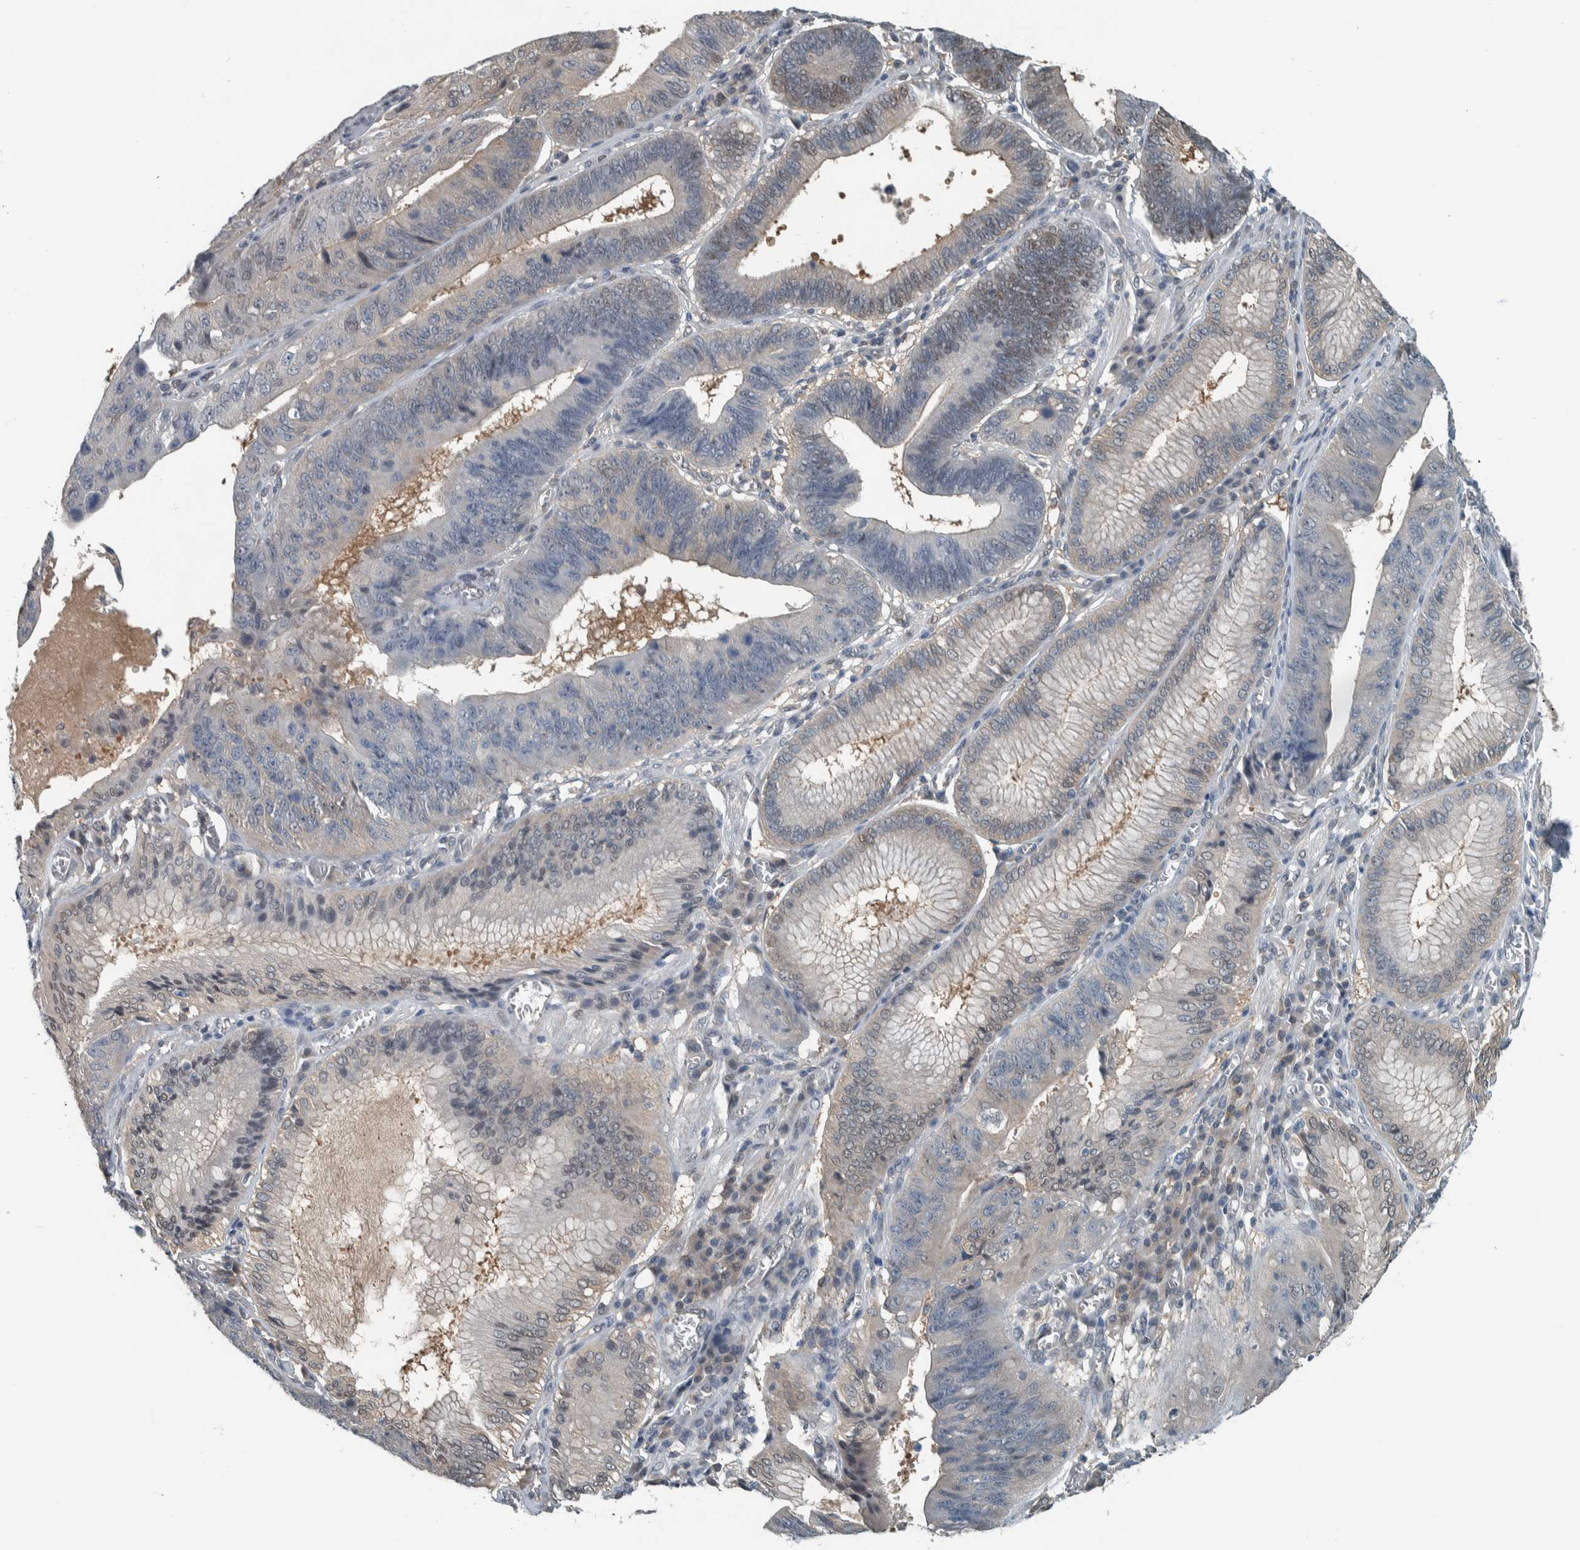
{"staining": {"intensity": "negative", "quantity": "none", "location": "none"}, "tissue": "stomach cancer", "cell_type": "Tumor cells", "image_type": "cancer", "snomed": [{"axis": "morphology", "description": "Adenocarcinoma, NOS"}, {"axis": "topography", "description": "Stomach"}], "caption": "DAB immunohistochemical staining of human stomach cancer (adenocarcinoma) reveals no significant staining in tumor cells.", "gene": "ALAD", "patient": {"sex": "male", "age": 59}}